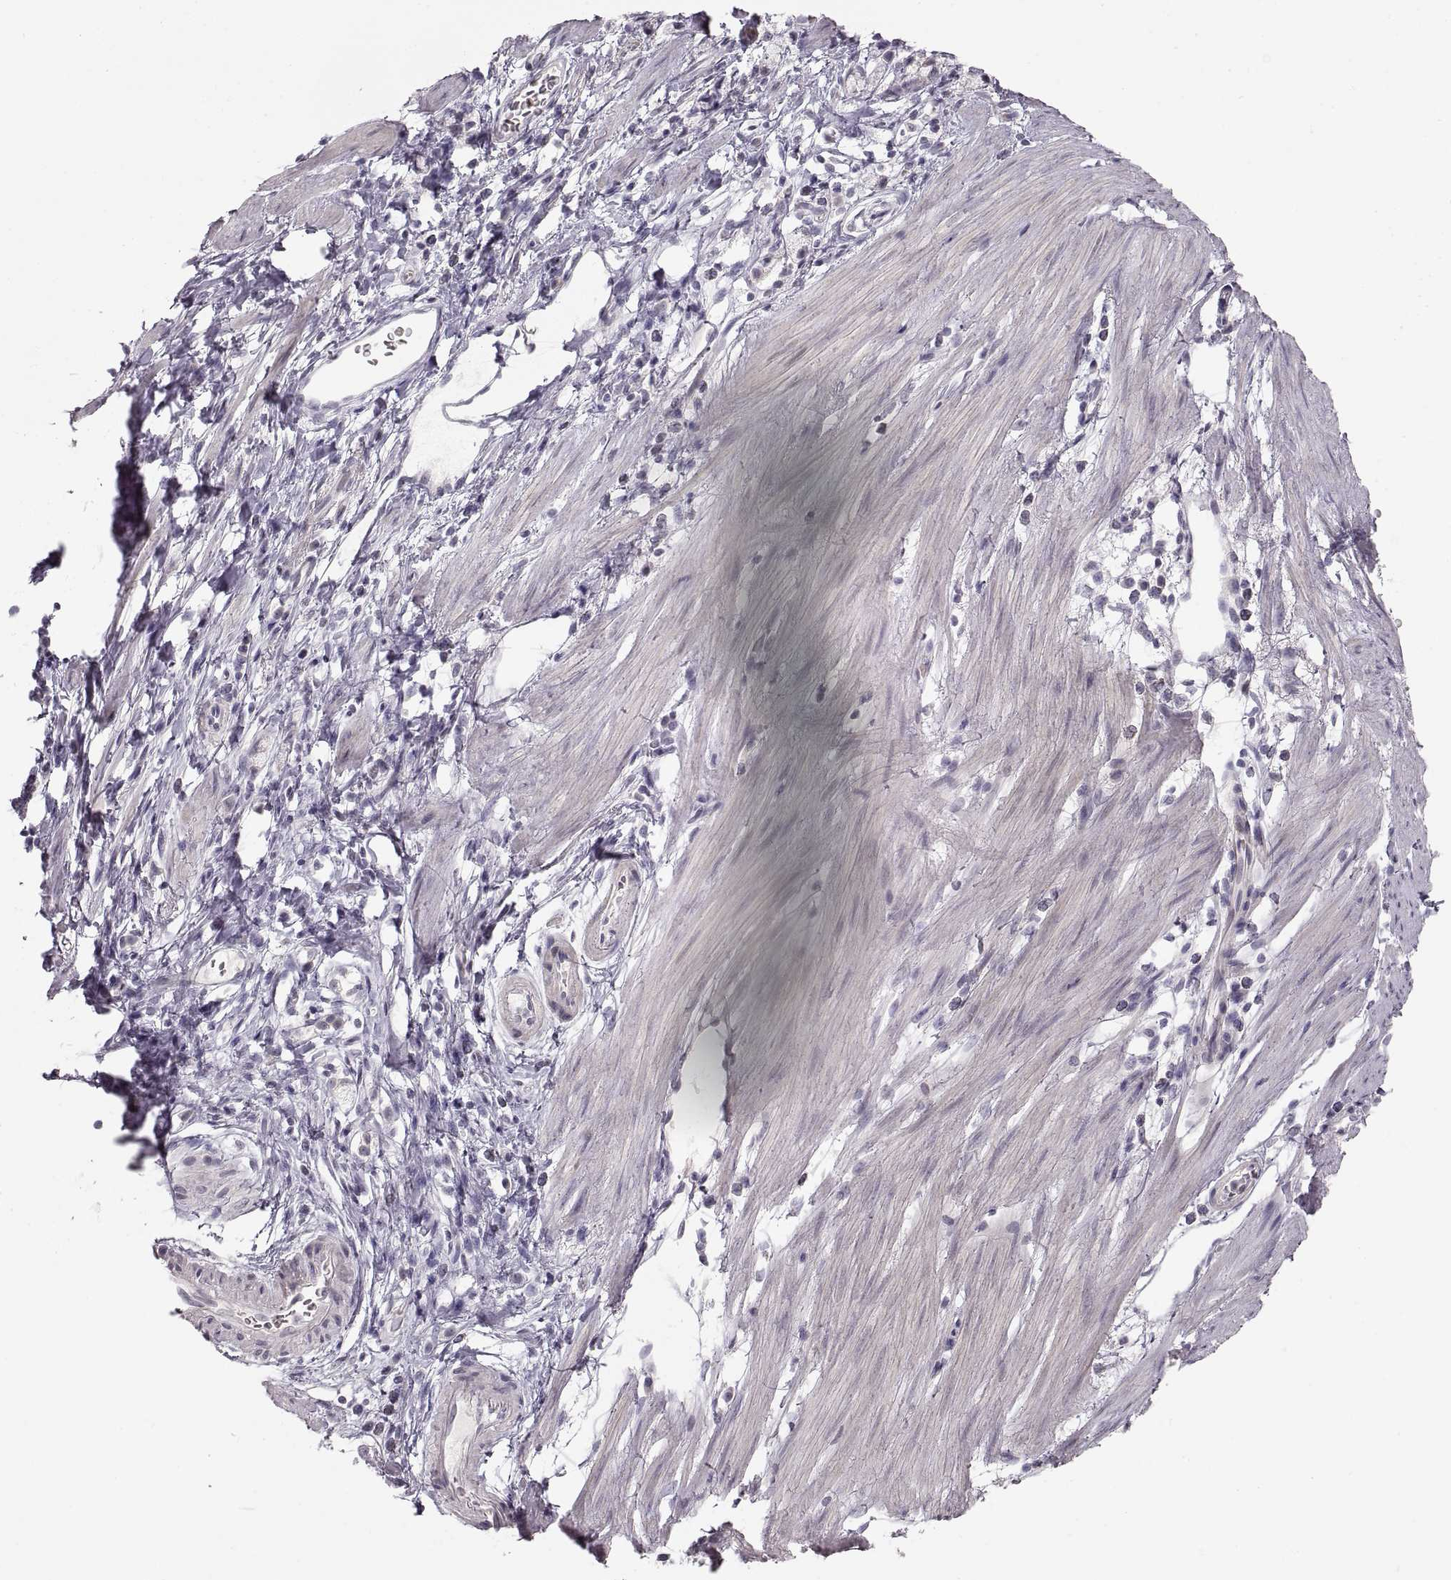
{"staining": {"intensity": "negative", "quantity": "none", "location": "none"}, "tissue": "stomach cancer", "cell_type": "Tumor cells", "image_type": "cancer", "snomed": [{"axis": "morphology", "description": "Adenocarcinoma, NOS"}, {"axis": "topography", "description": "Stomach"}], "caption": "Human stomach cancer stained for a protein using immunohistochemistry (IHC) exhibits no positivity in tumor cells.", "gene": "PCSK2", "patient": {"sex": "male", "age": 58}}